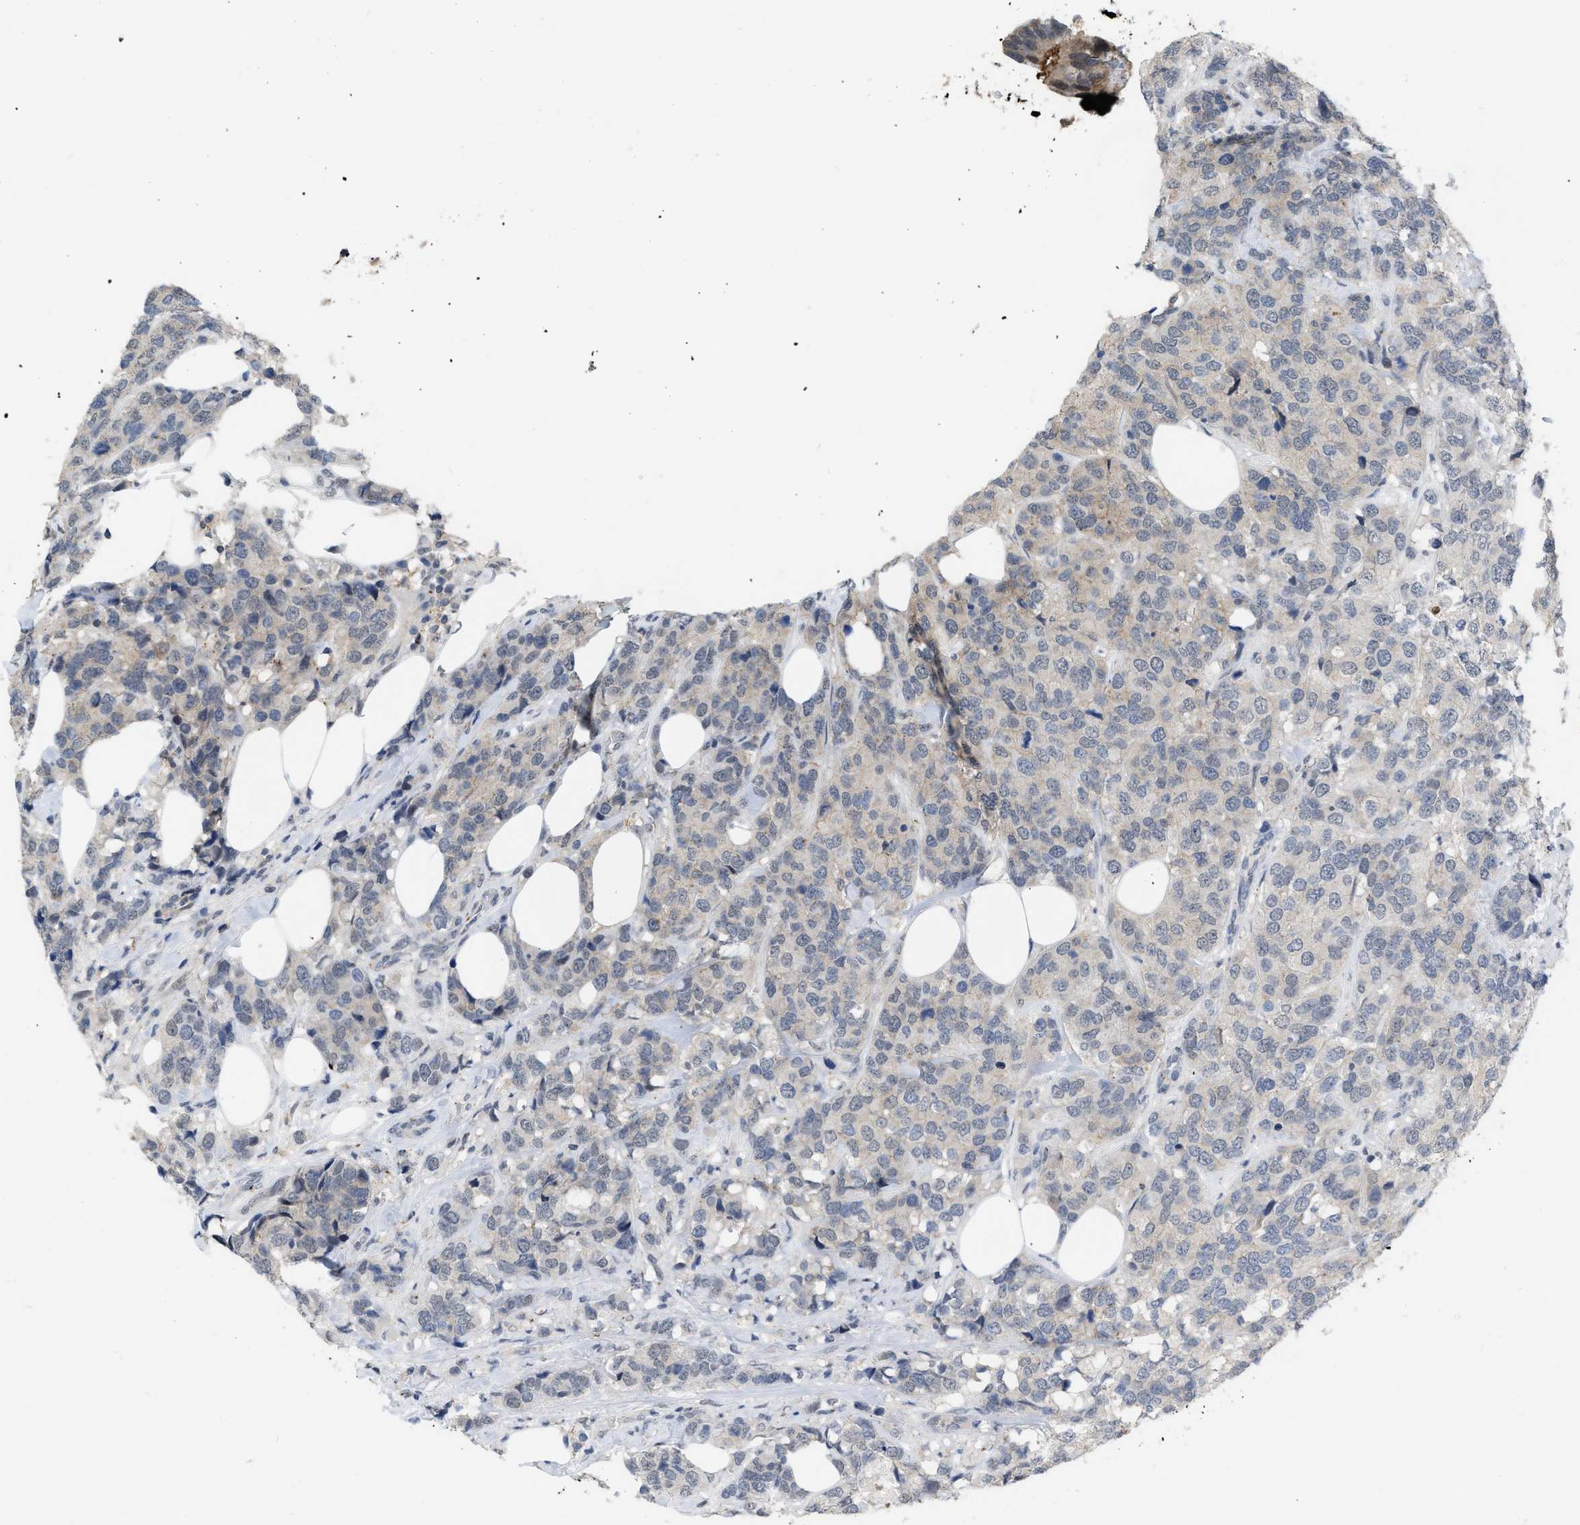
{"staining": {"intensity": "weak", "quantity": "<25%", "location": "cytoplasmic/membranous"}, "tissue": "breast cancer", "cell_type": "Tumor cells", "image_type": "cancer", "snomed": [{"axis": "morphology", "description": "Lobular carcinoma"}, {"axis": "topography", "description": "Breast"}], "caption": "IHC micrograph of neoplastic tissue: breast cancer stained with DAB demonstrates no significant protein expression in tumor cells.", "gene": "BAIAP2L1", "patient": {"sex": "female", "age": 59}}